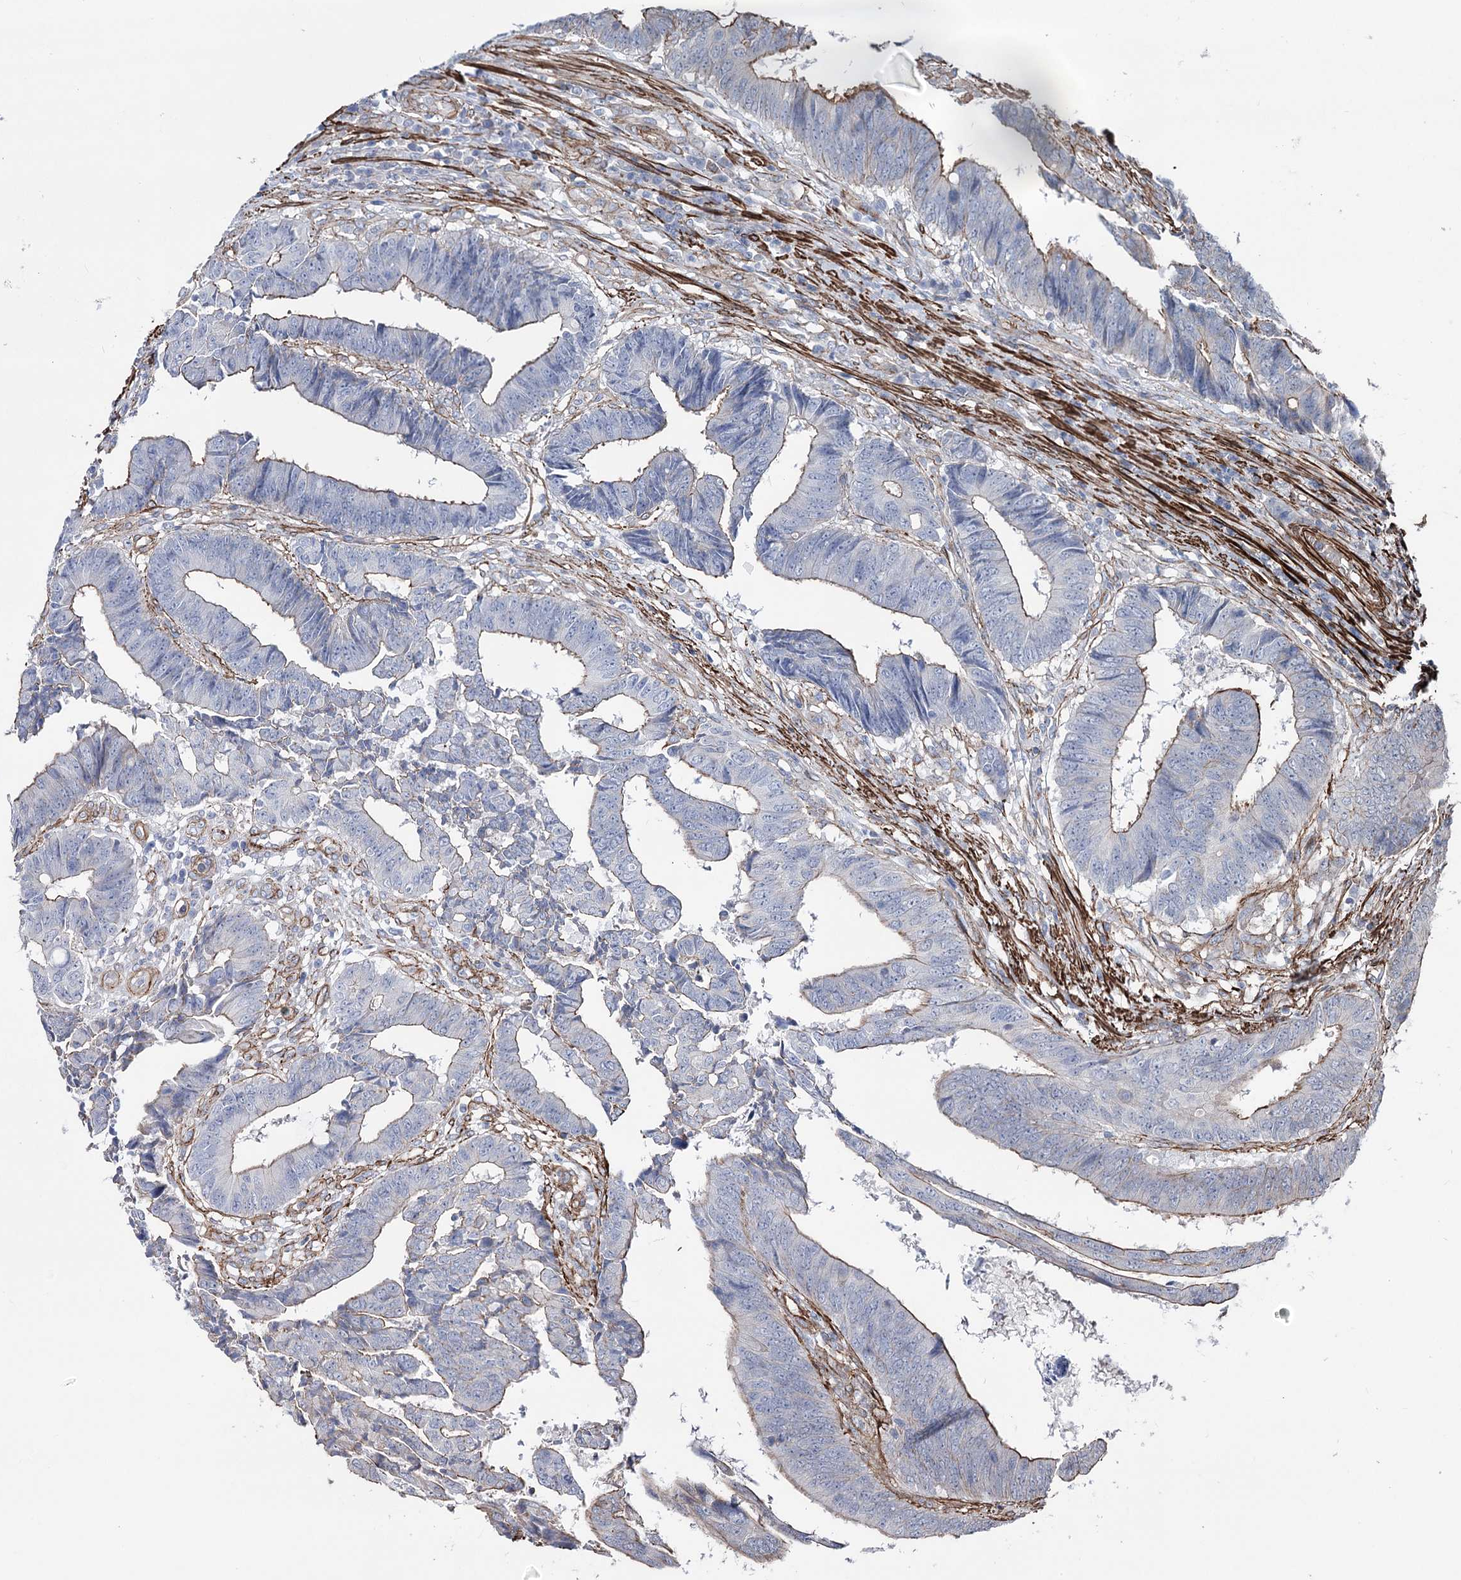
{"staining": {"intensity": "moderate", "quantity": "25%-75%", "location": "cytoplasmic/membranous"}, "tissue": "colorectal cancer", "cell_type": "Tumor cells", "image_type": "cancer", "snomed": [{"axis": "morphology", "description": "Adenocarcinoma, NOS"}, {"axis": "topography", "description": "Rectum"}], "caption": "A micrograph of colorectal adenocarcinoma stained for a protein reveals moderate cytoplasmic/membranous brown staining in tumor cells. (DAB IHC with brightfield microscopy, high magnification).", "gene": "ARHGAP20", "patient": {"sex": "male", "age": 84}}